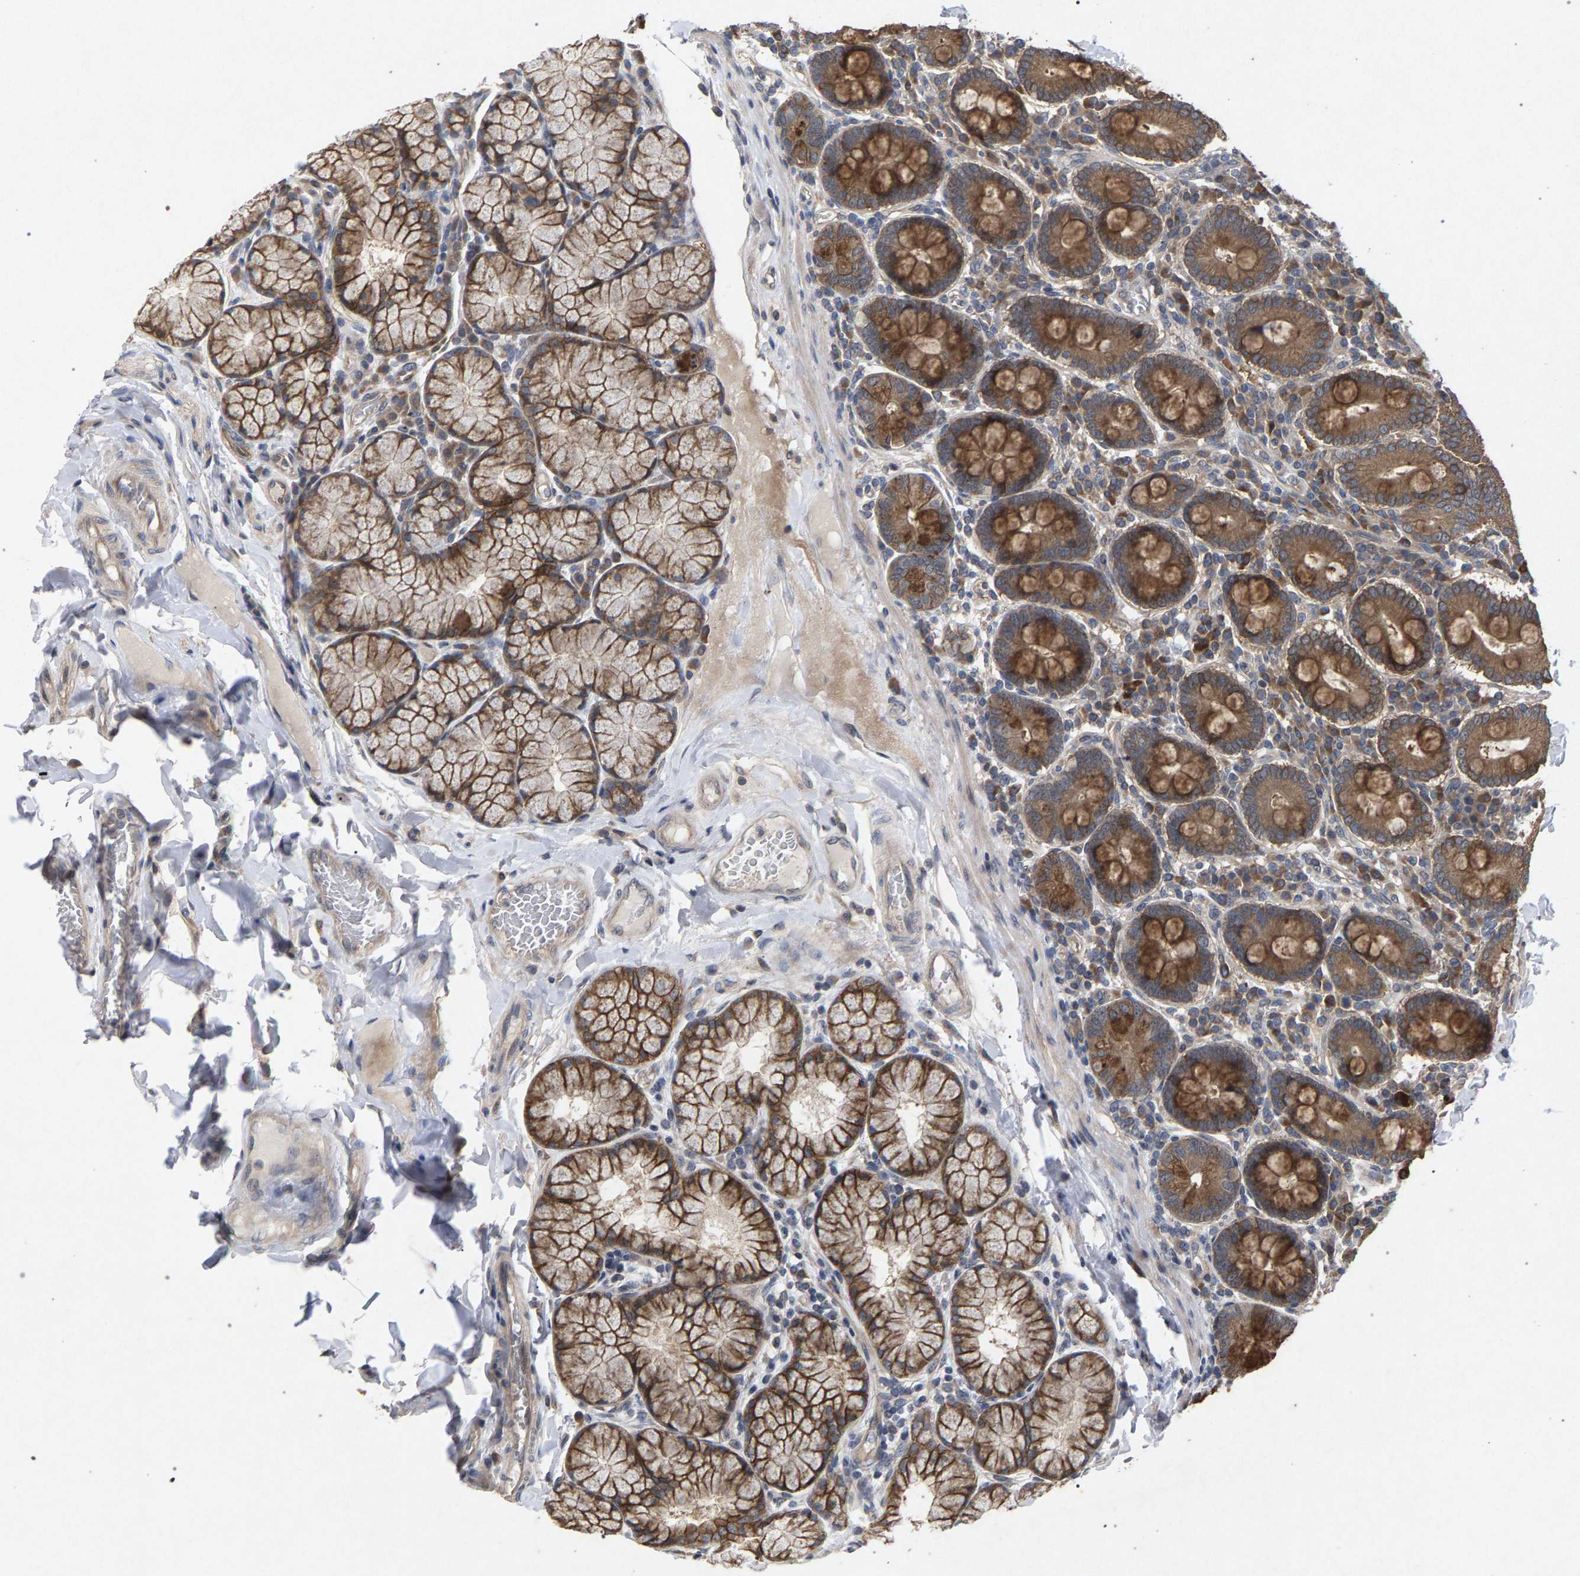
{"staining": {"intensity": "strong", "quantity": ">75%", "location": "cytoplasmic/membranous"}, "tissue": "duodenum", "cell_type": "Glandular cells", "image_type": "normal", "snomed": [{"axis": "morphology", "description": "Normal tissue, NOS"}, {"axis": "topography", "description": "Duodenum"}], "caption": "An image of human duodenum stained for a protein exhibits strong cytoplasmic/membranous brown staining in glandular cells. The protein is stained brown, and the nuclei are stained in blue (DAB (3,3'-diaminobenzidine) IHC with brightfield microscopy, high magnification).", "gene": "SLC4A4", "patient": {"sex": "male", "age": 50}}